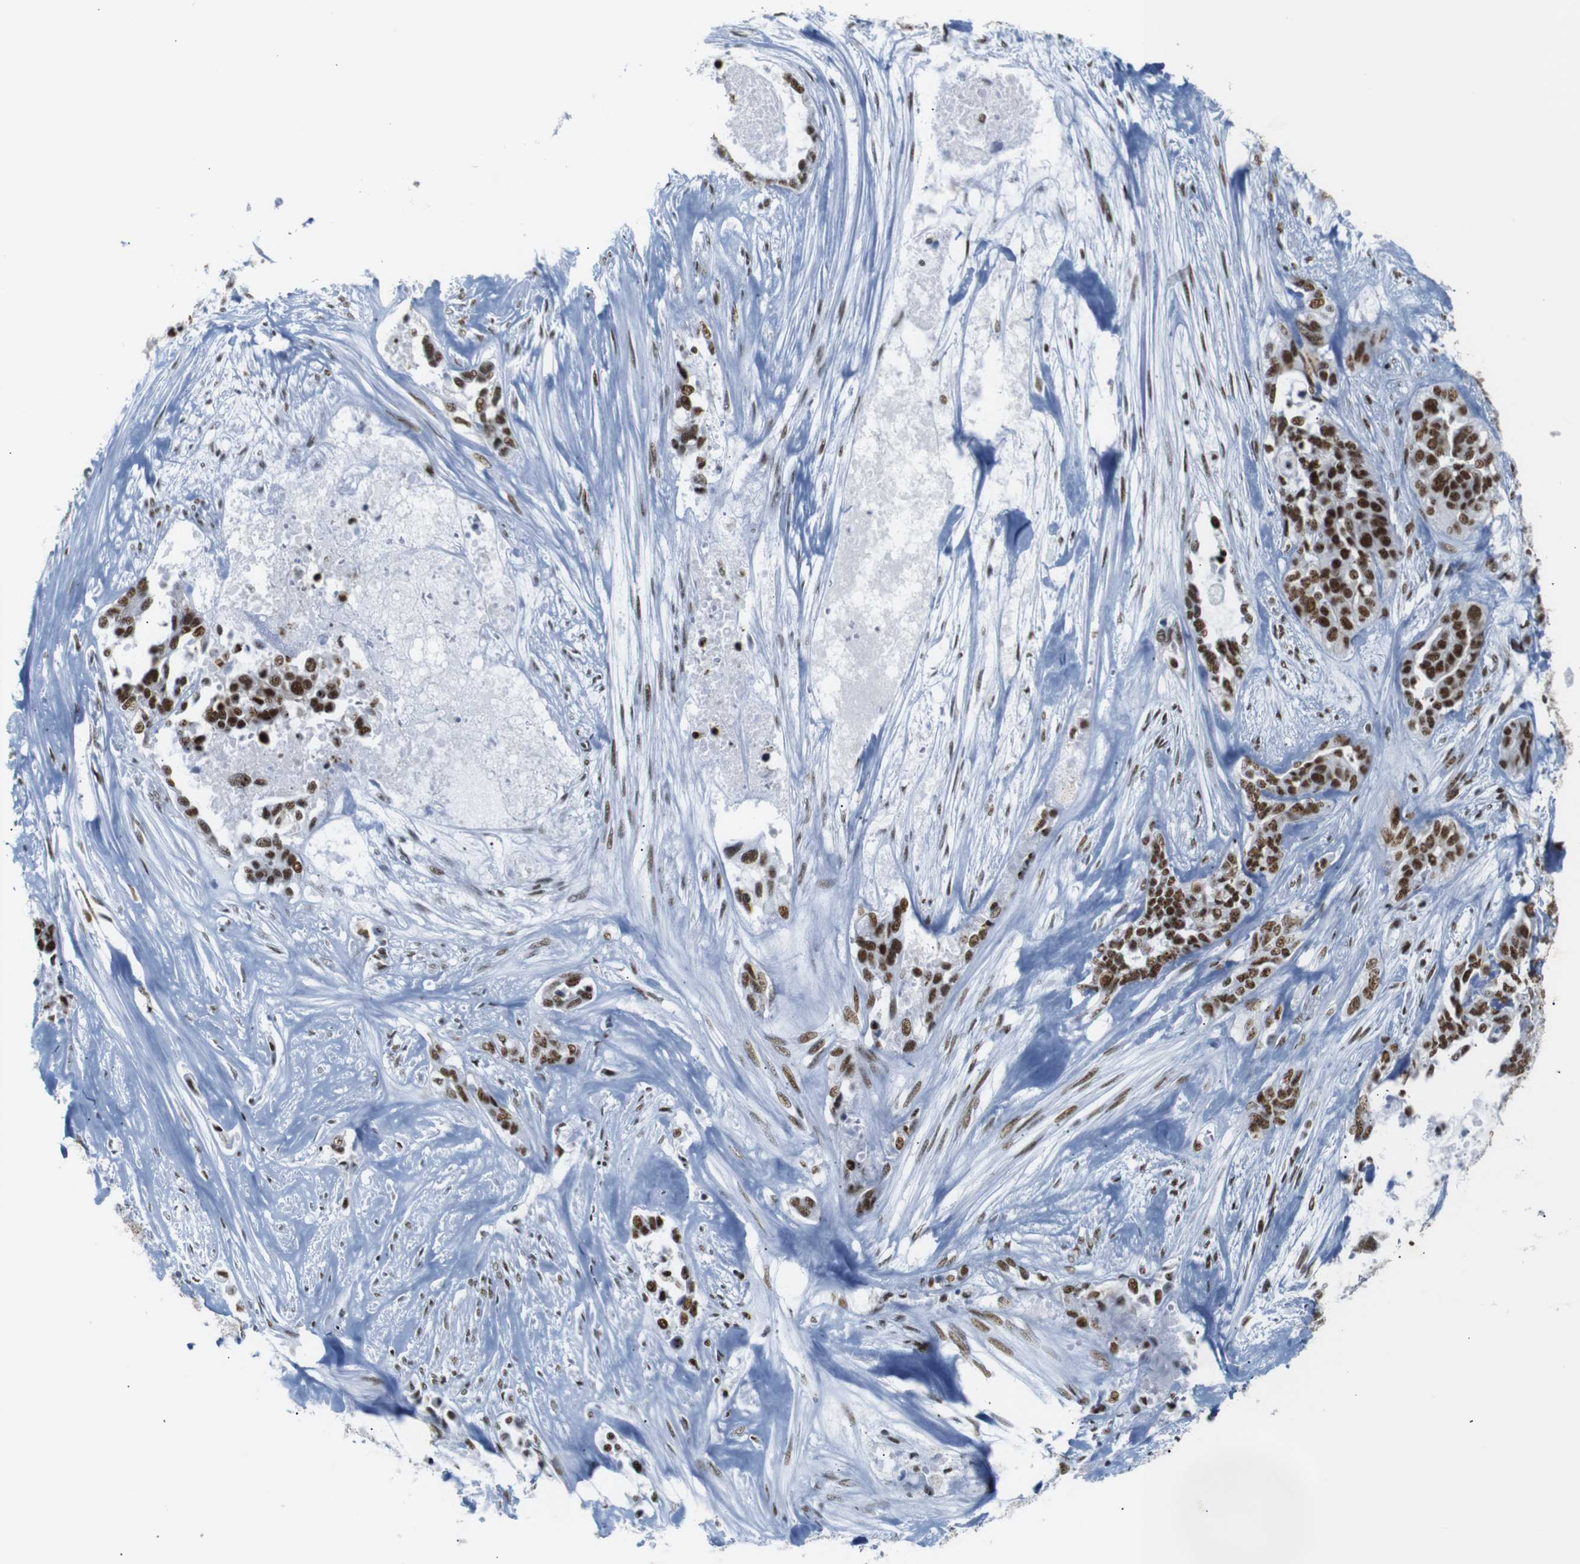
{"staining": {"intensity": "strong", "quantity": ">75%", "location": "nuclear"}, "tissue": "ovarian cancer", "cell_type": "Tumor cells", "image_type": "cancer", "snomed": [{"axis": "morphology", "description": "Cystadenocarcinoma, serous, NOS"}, {"axis": "topography", "description": "Ovary"}], "caption": "This histopathology image demonstrates IHC staining of ovarian cancer (serous cystadenocarcinoma), with high strong nuclear staining in about >75% of tumor cells.", "gene": "TRA2B", "patient": {"sex": "female", "age": 44}}